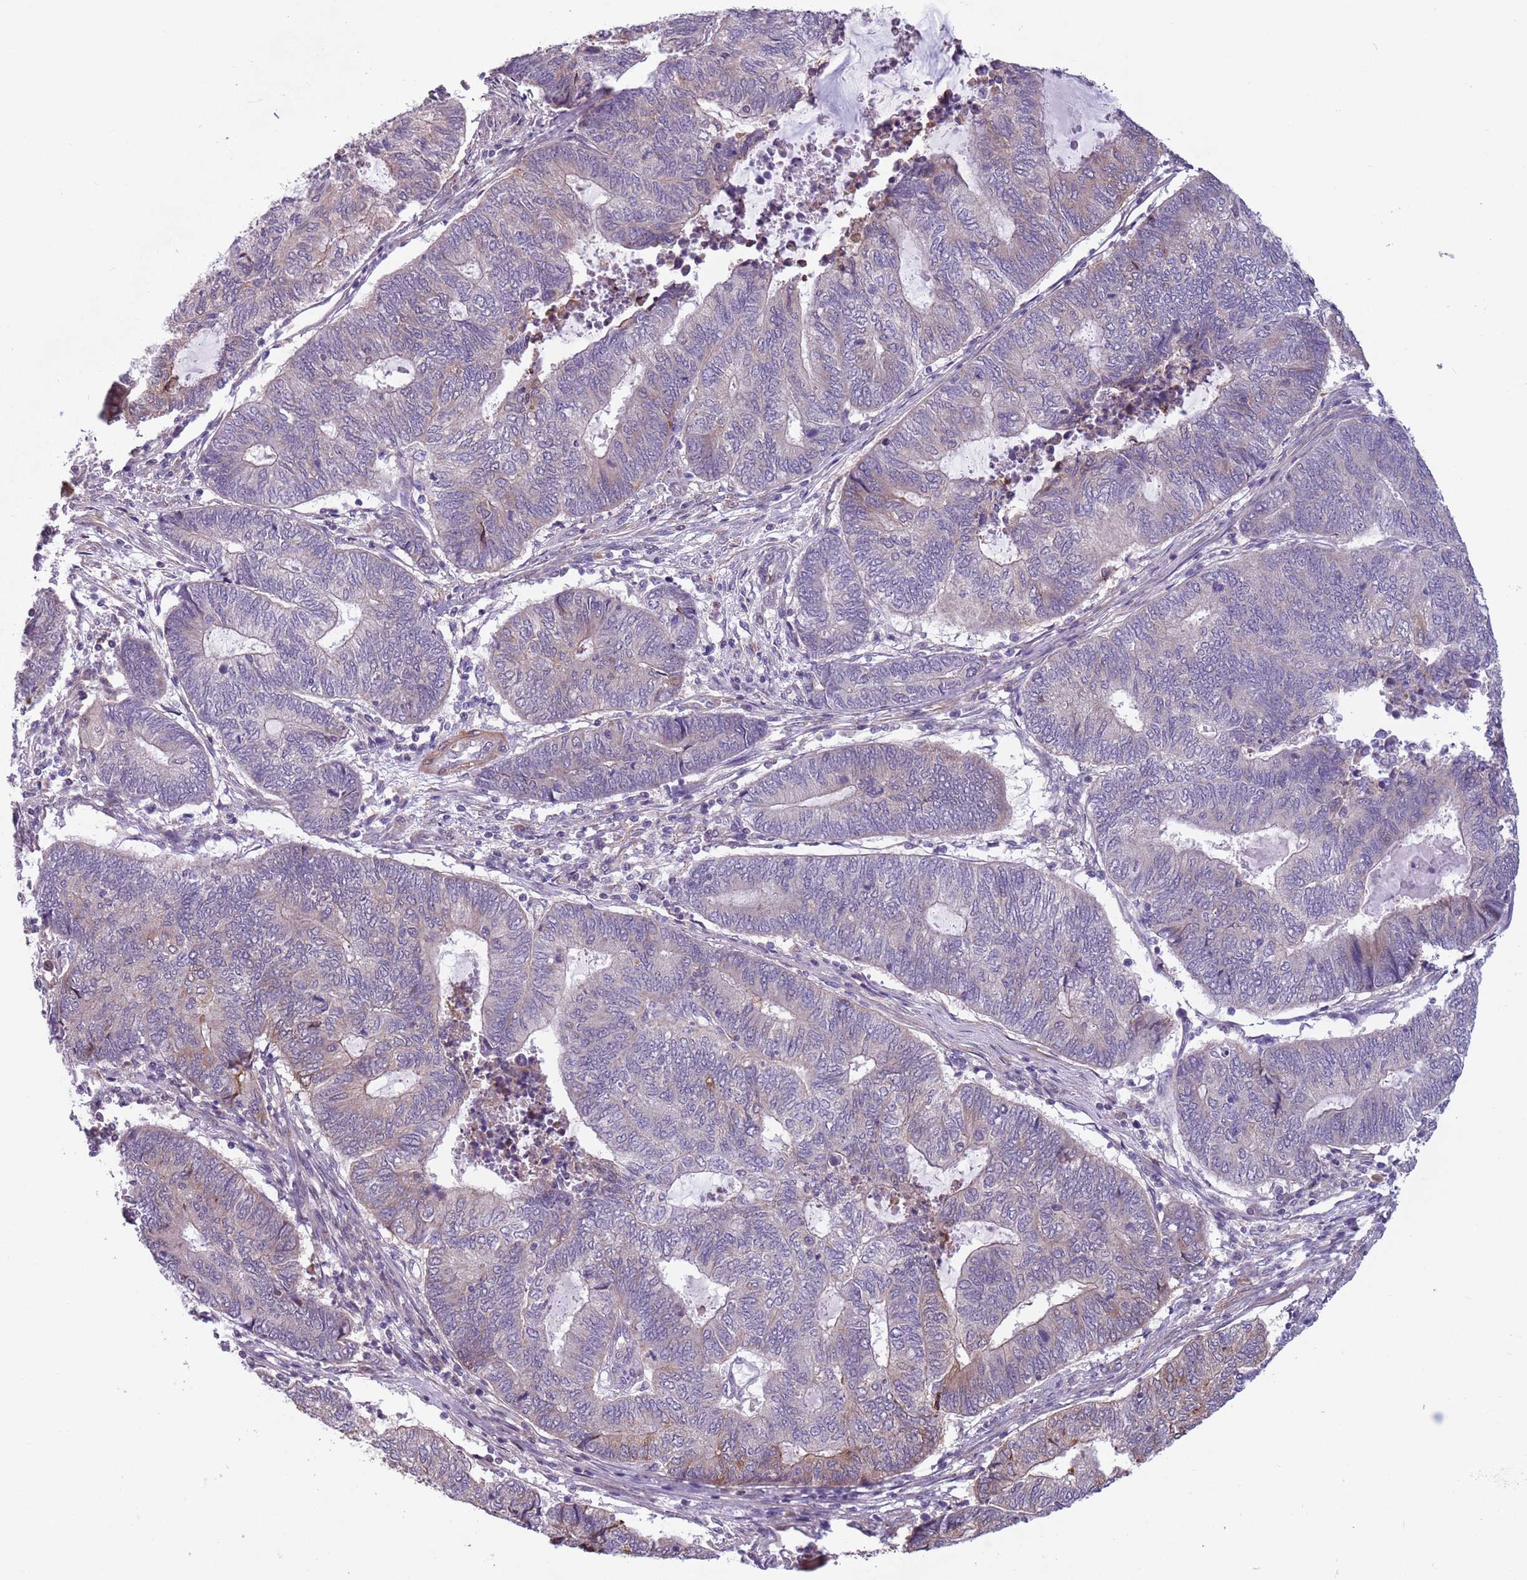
{"staining": {"intensity": "negative", "quantity": "none", "location": "none"}, "tissue": "endometrial cancer", "cell_type": "Tumor cells", "image_type": "cancer", "snomed": [{"axis": "morphology", "description": "Adenocarcinoma, NOS"}, {"axis": "topography", "description": "Uterus"}, {"axis": "topography", "description": "Endometrium"}], "caption": "Immunohistochemical staining of human endometrial cancer demonstrates no significant staining in tumor cells. (Stains: DAB immunohistochemistry with hematoxylin counter stain, Microscopy: brightfield microscopy at high magnification).", "gene": "JAML", "patient": {"sex": "female", "age": 70}}